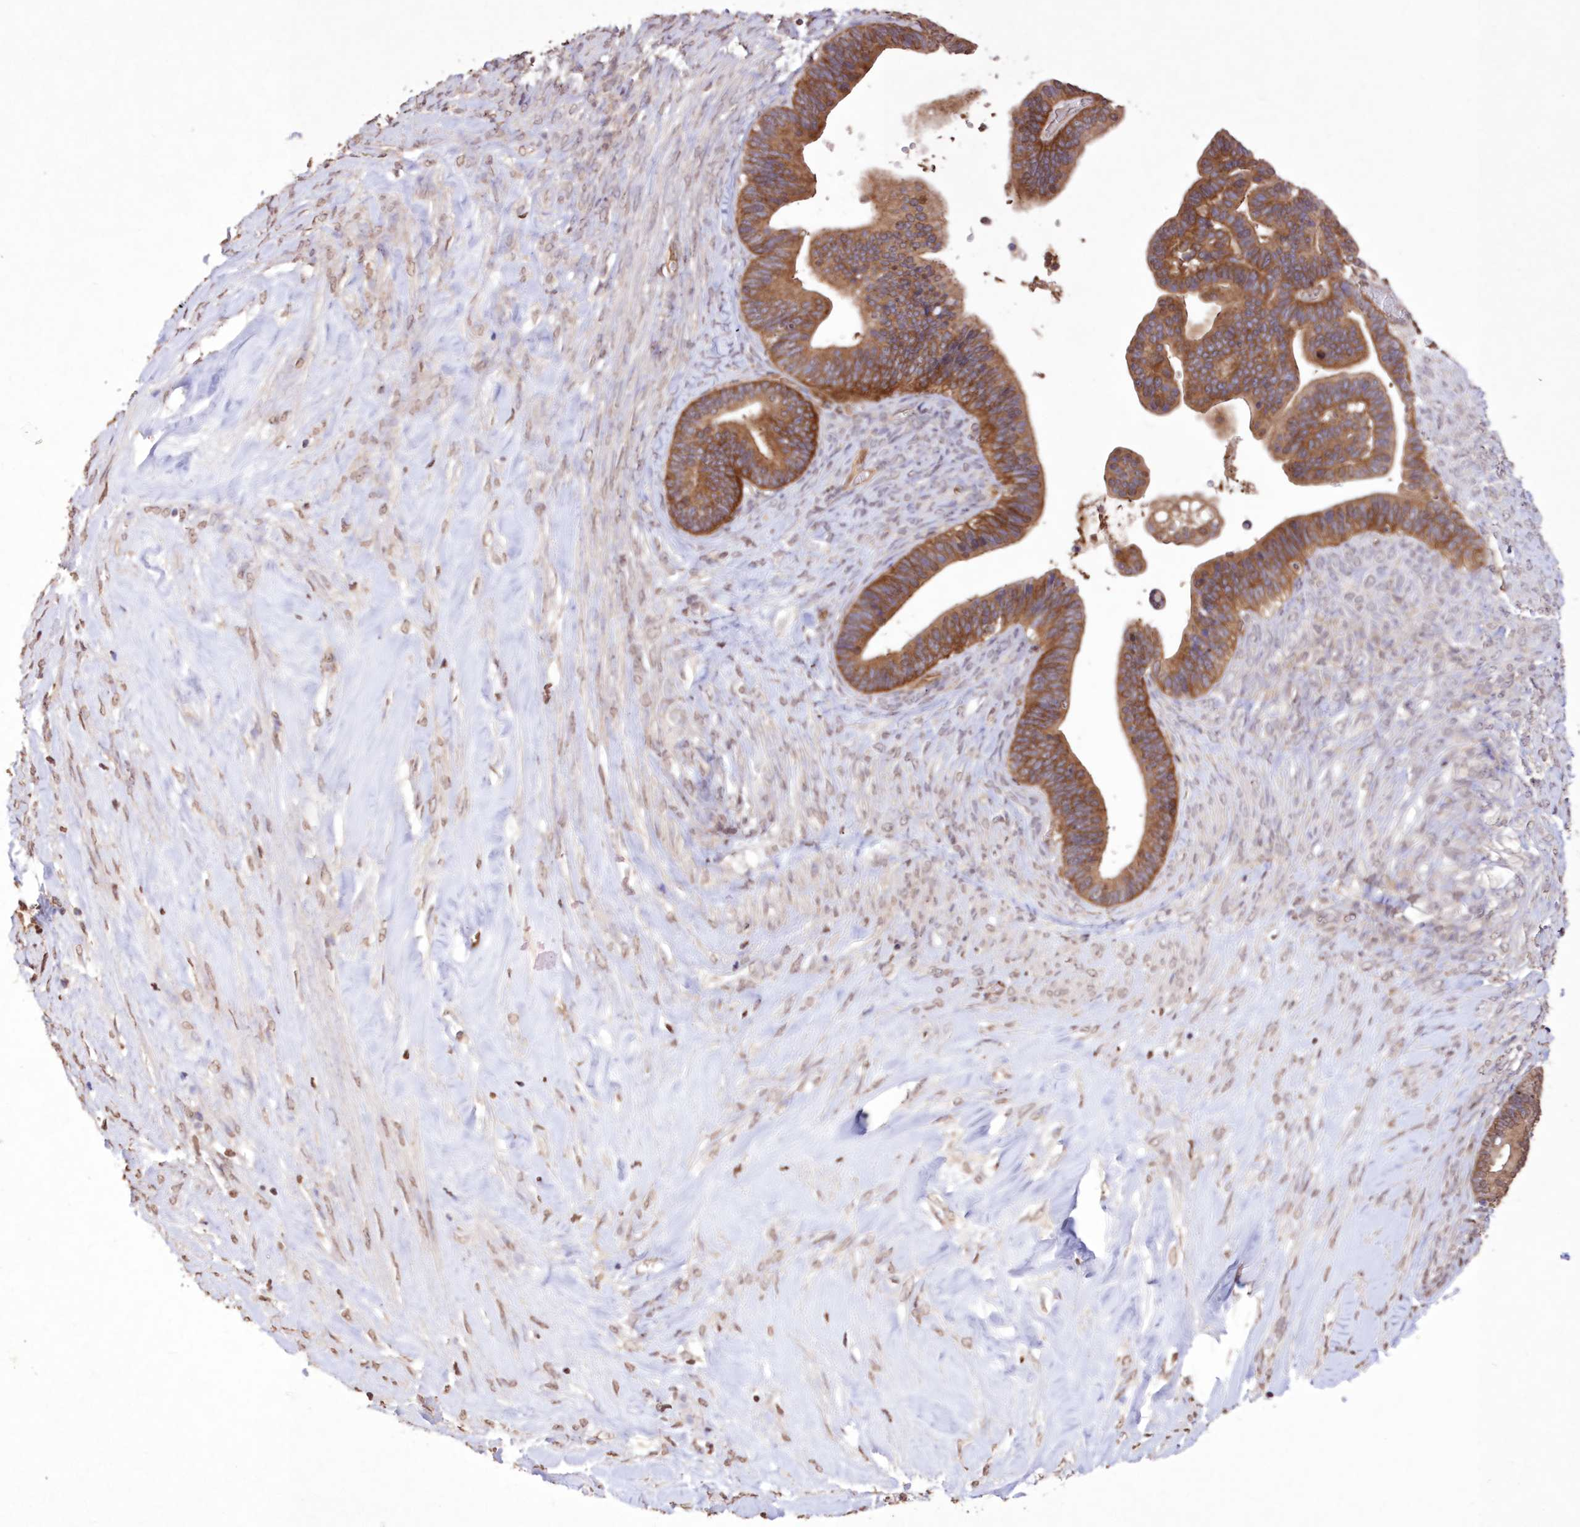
{"staining": {"intensity": "strong", "quantity": ">75%", "location": "cytoplasmic/membranous"}, "tissue": "ovarian cancer", "cell_type": "Tumor cells", "image_type": "cancer", "snomed": [{"axis": "morphology", "description": "Cystadenocarcinoma, serous, NOS"}, {"axis": "topography", "description": "Ovary"}], "caption": "Brown immunohistochemical staining in human ovarian serous cystadenocarcinoma exhibits strong cytoplasmic/membranous staining in about >75% of tumor cells.", "gene": "FCHO2", "patient": {"sex": "female", "age": 56}}